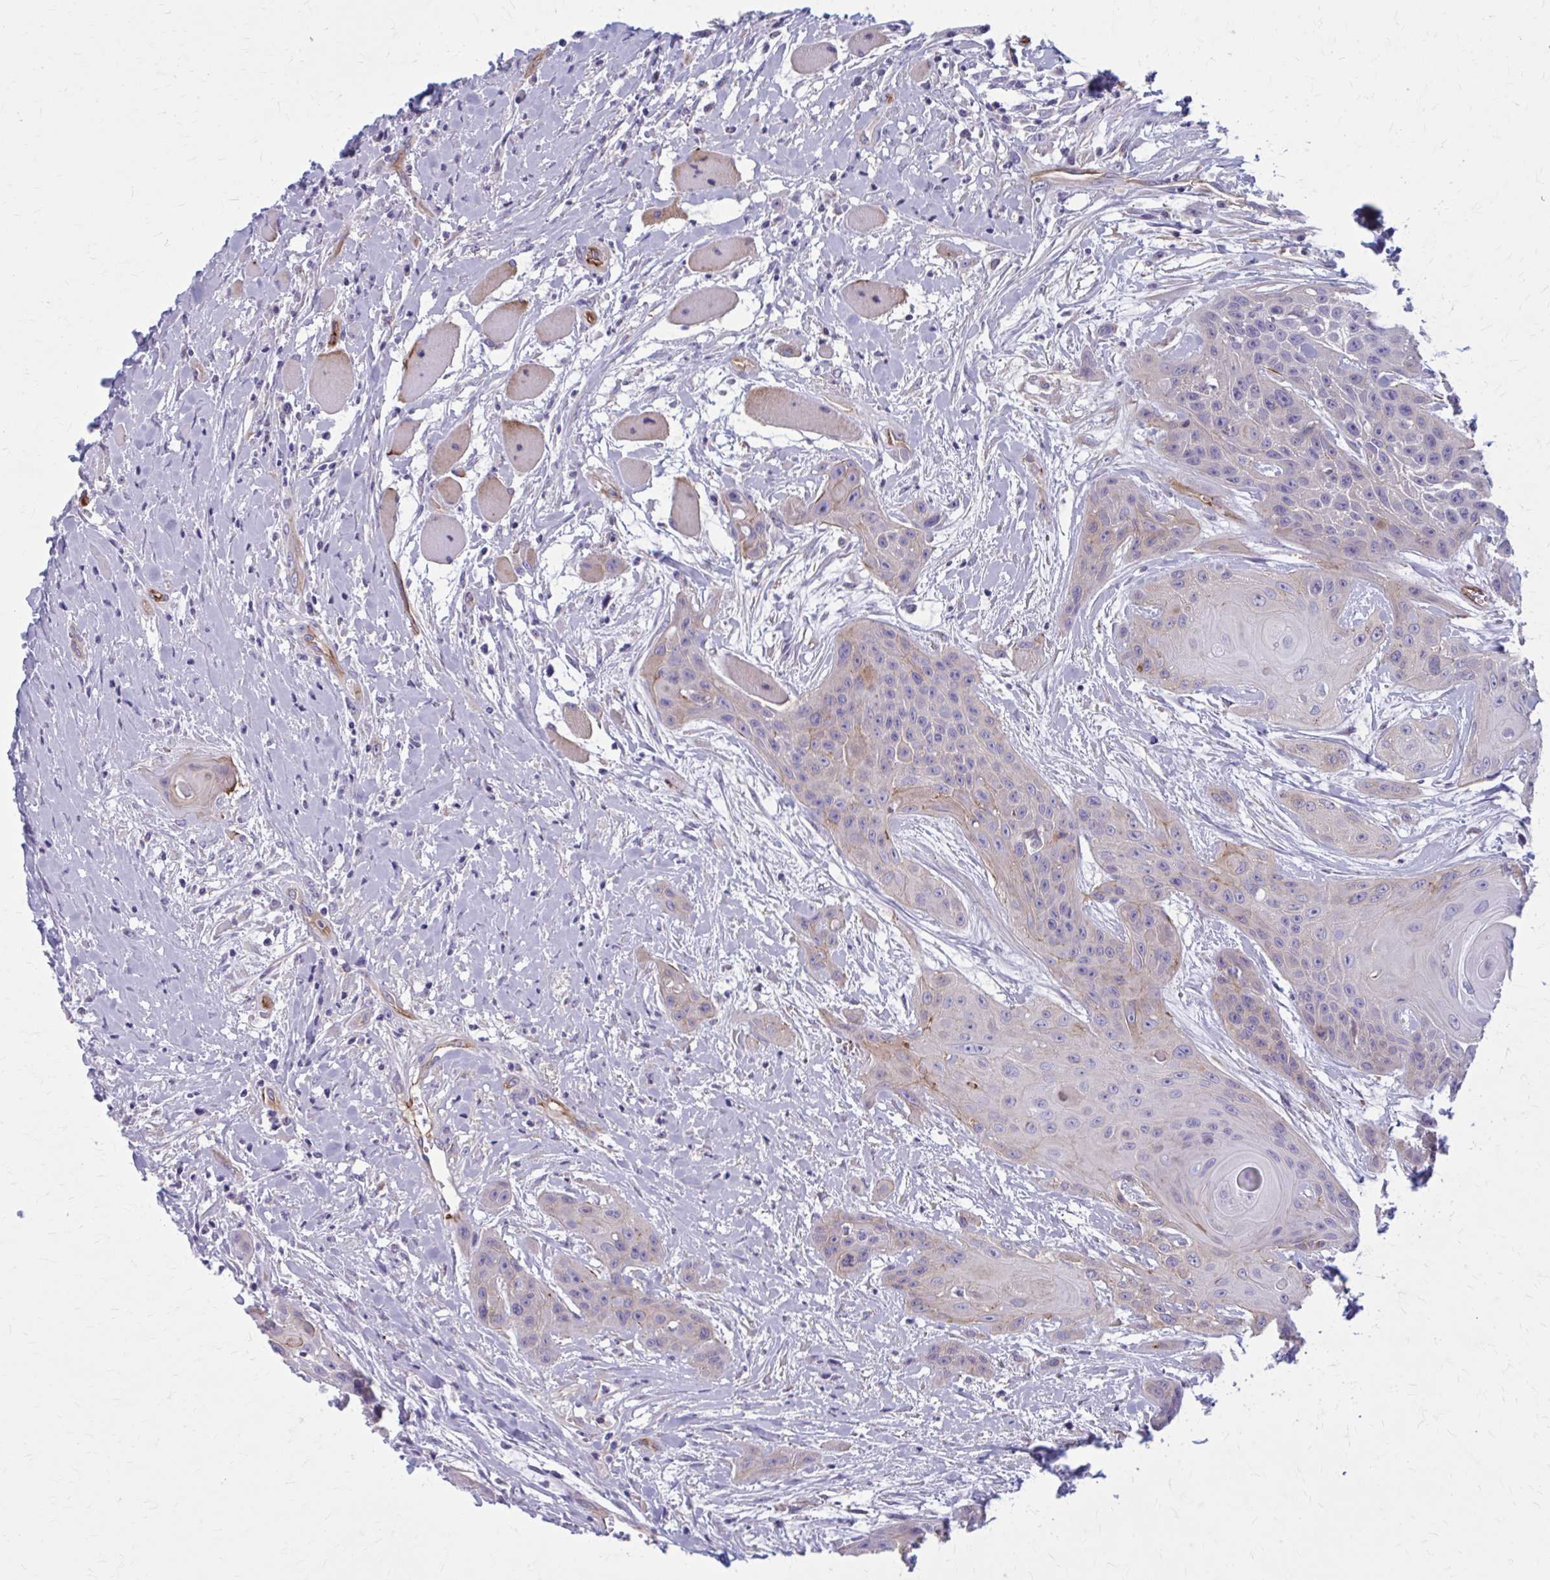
{"staining": {"intensity": "weak", "quantity": "<25%", "location": "cytoplasmic/membranous"}, "tissue": "head and neck cancer", "cell_type": "Tumor cells", "image_type": "cancer", "snomed": [{"axis": "morphology", "description": "Squamous cell carcinoma, NOS"}, {"axis": "topography", "description": "Head-Neck"}], "caption": "Image shows no significant protein positivity in tumor cells of head and neck squamous cell carcinoma.", "gene": "ZDHHC7", "patient": {"sex": "female", "age": 73}}